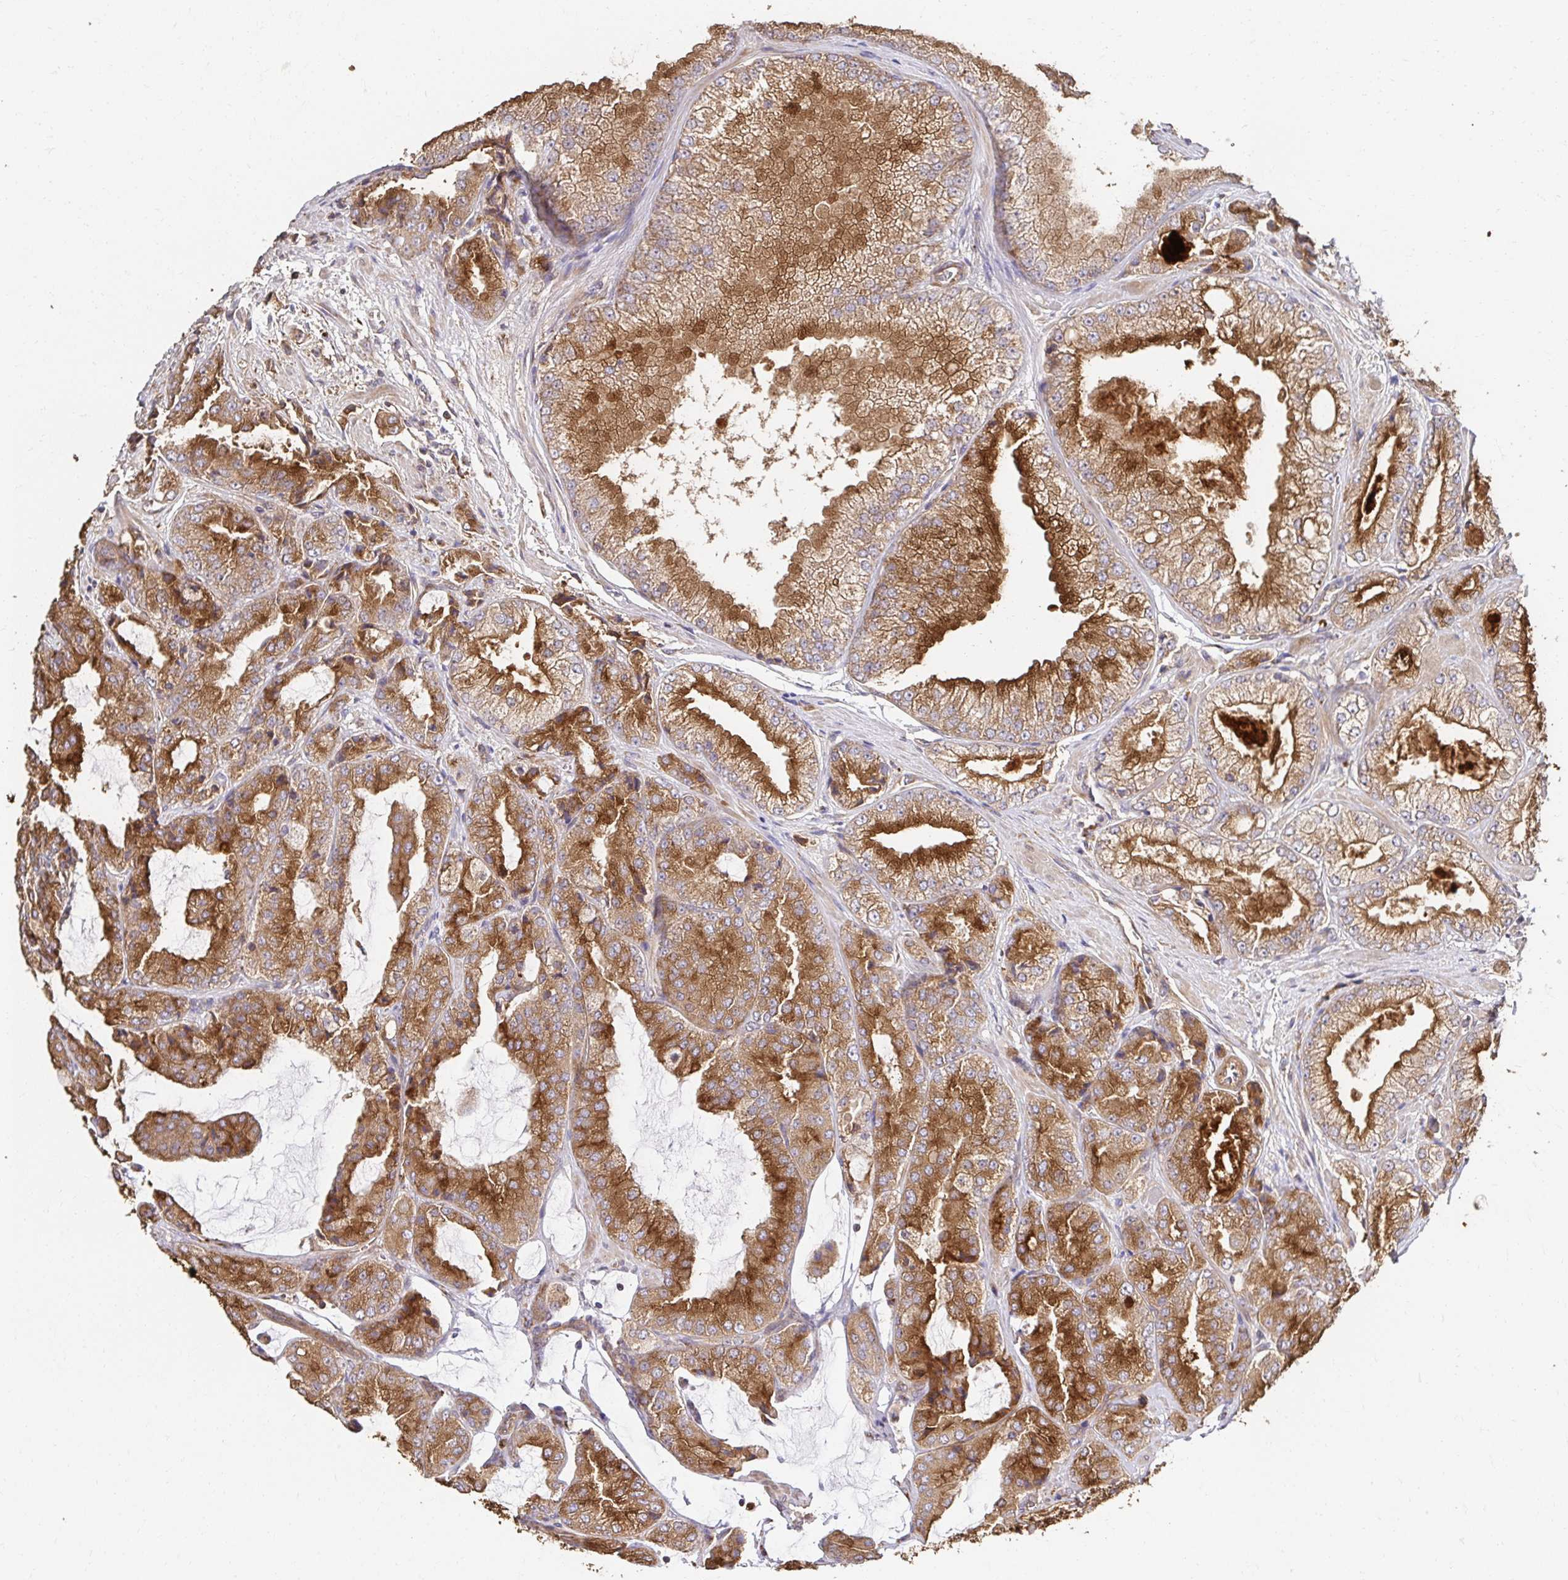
{"staining": {"intensity": "strong", "quantity": ">75%", "location": "cytoplasmic/membranous,nuclear"}, "tissue": "prostate cancer", "cell_type": "Tumor cells", "image_type": "cancer", "snomed": [{"axis": "morphology", "description": "Adenocarcinoma, High grade"}, {"axis": "topography", "description": "Prostate"}], "caption": "Immunohistochemistry (IHC) (DAB (3,3'-diaminobenzidine)) staining of human prostate adenocarcinoma (high-grade) reveals strong cytoplasmic/membranous and nuclear protein positivity in about >75% of tumor cells.", "gene": "APBB1", "patient": {"sex": "male", "age": 68}}